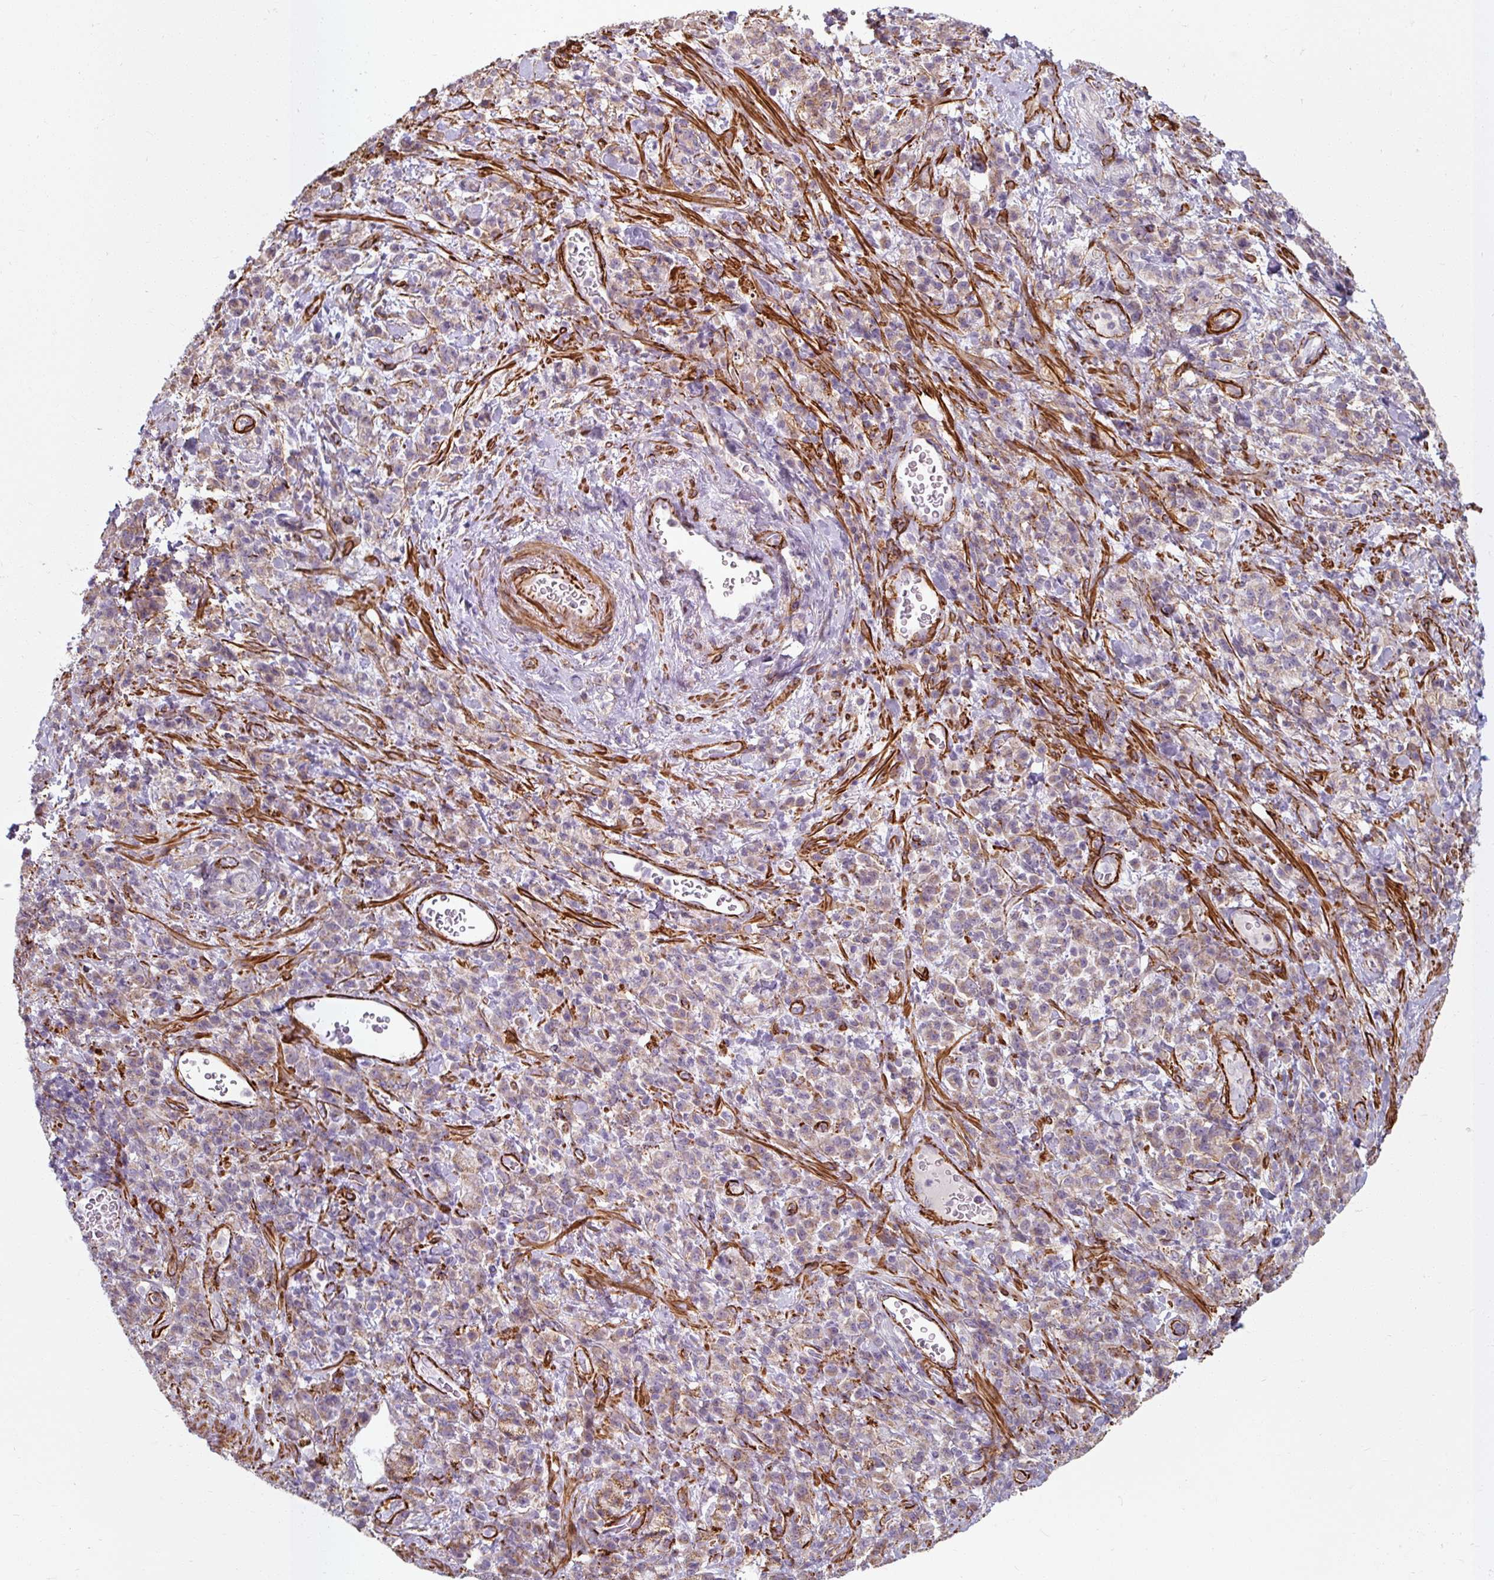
{"staining": {"intensity": "weak", "quantity": "<25%", "location": "cytoplasmic/membranous"}, "tissue": "stomach cancer", "cell_type": "Tumor cells", "image_type": "cancer", "snomed": [{"axis": "morphology", "description": "Adenocarcinoma, NOS"}, {"axis": "topography", "description": "Stomach"}], "caption": "Immunohistochemistry (IHC) micrograph of human adenocarcinoma (stomach) stained for a protein (brown), which demonstrates no positivity in tumor cells.", "gene": "MRPS5", "patient": {"sex": "male", "age": 76}}